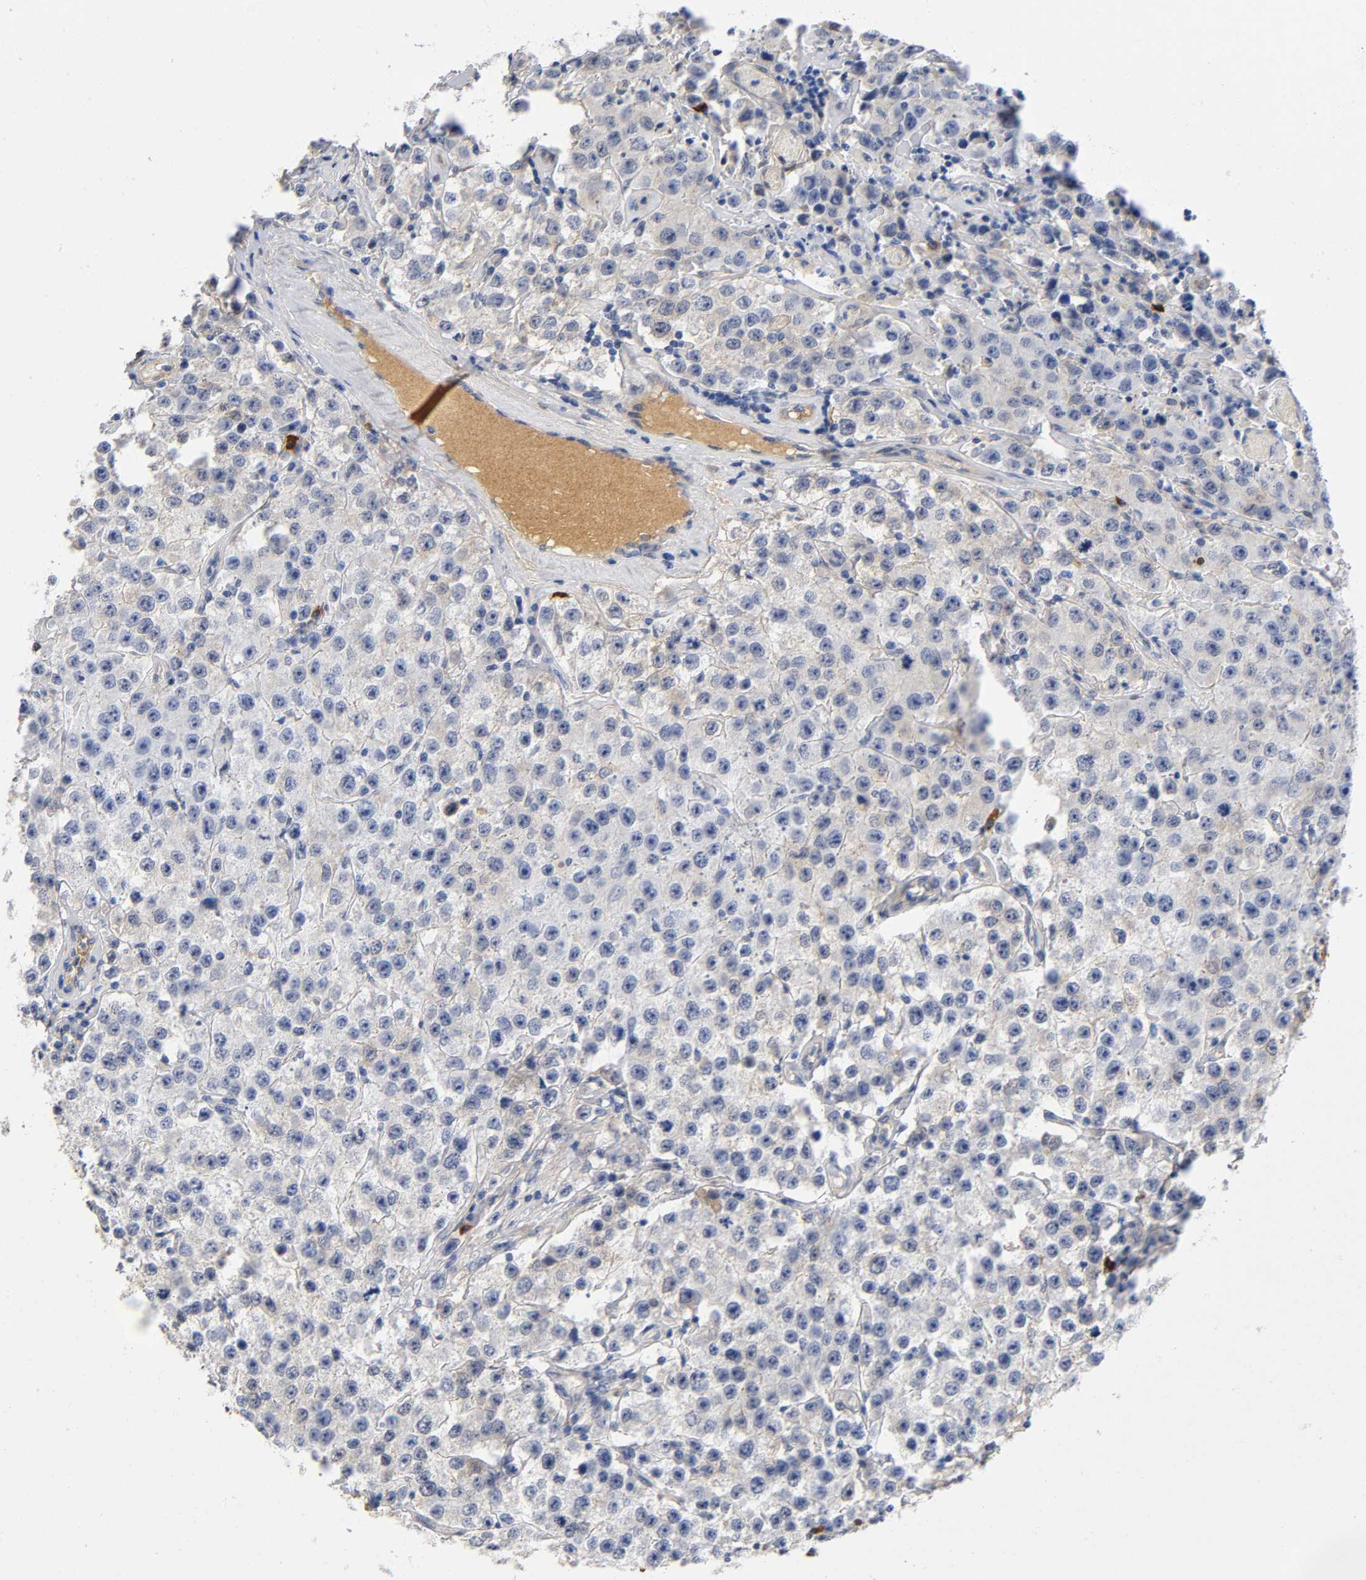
{"staining": {"intensity": "weak", "quantity": "<25%", "location": "cytoplasmic/membranous"}, "tissue": "testis cancer", "cell_type": "Tumor cells", "image_type": "cancer", "snomed": [{"axis": "morphology", "description": "Seminoma, NOS"}, {"axis": "topography", "description": "Testis"}], "caption": "A micrograph of human testis cancer is negative for staining in tumor cells.", "gene": "TNC", "patient": {"sex": "male", "age": 52}}